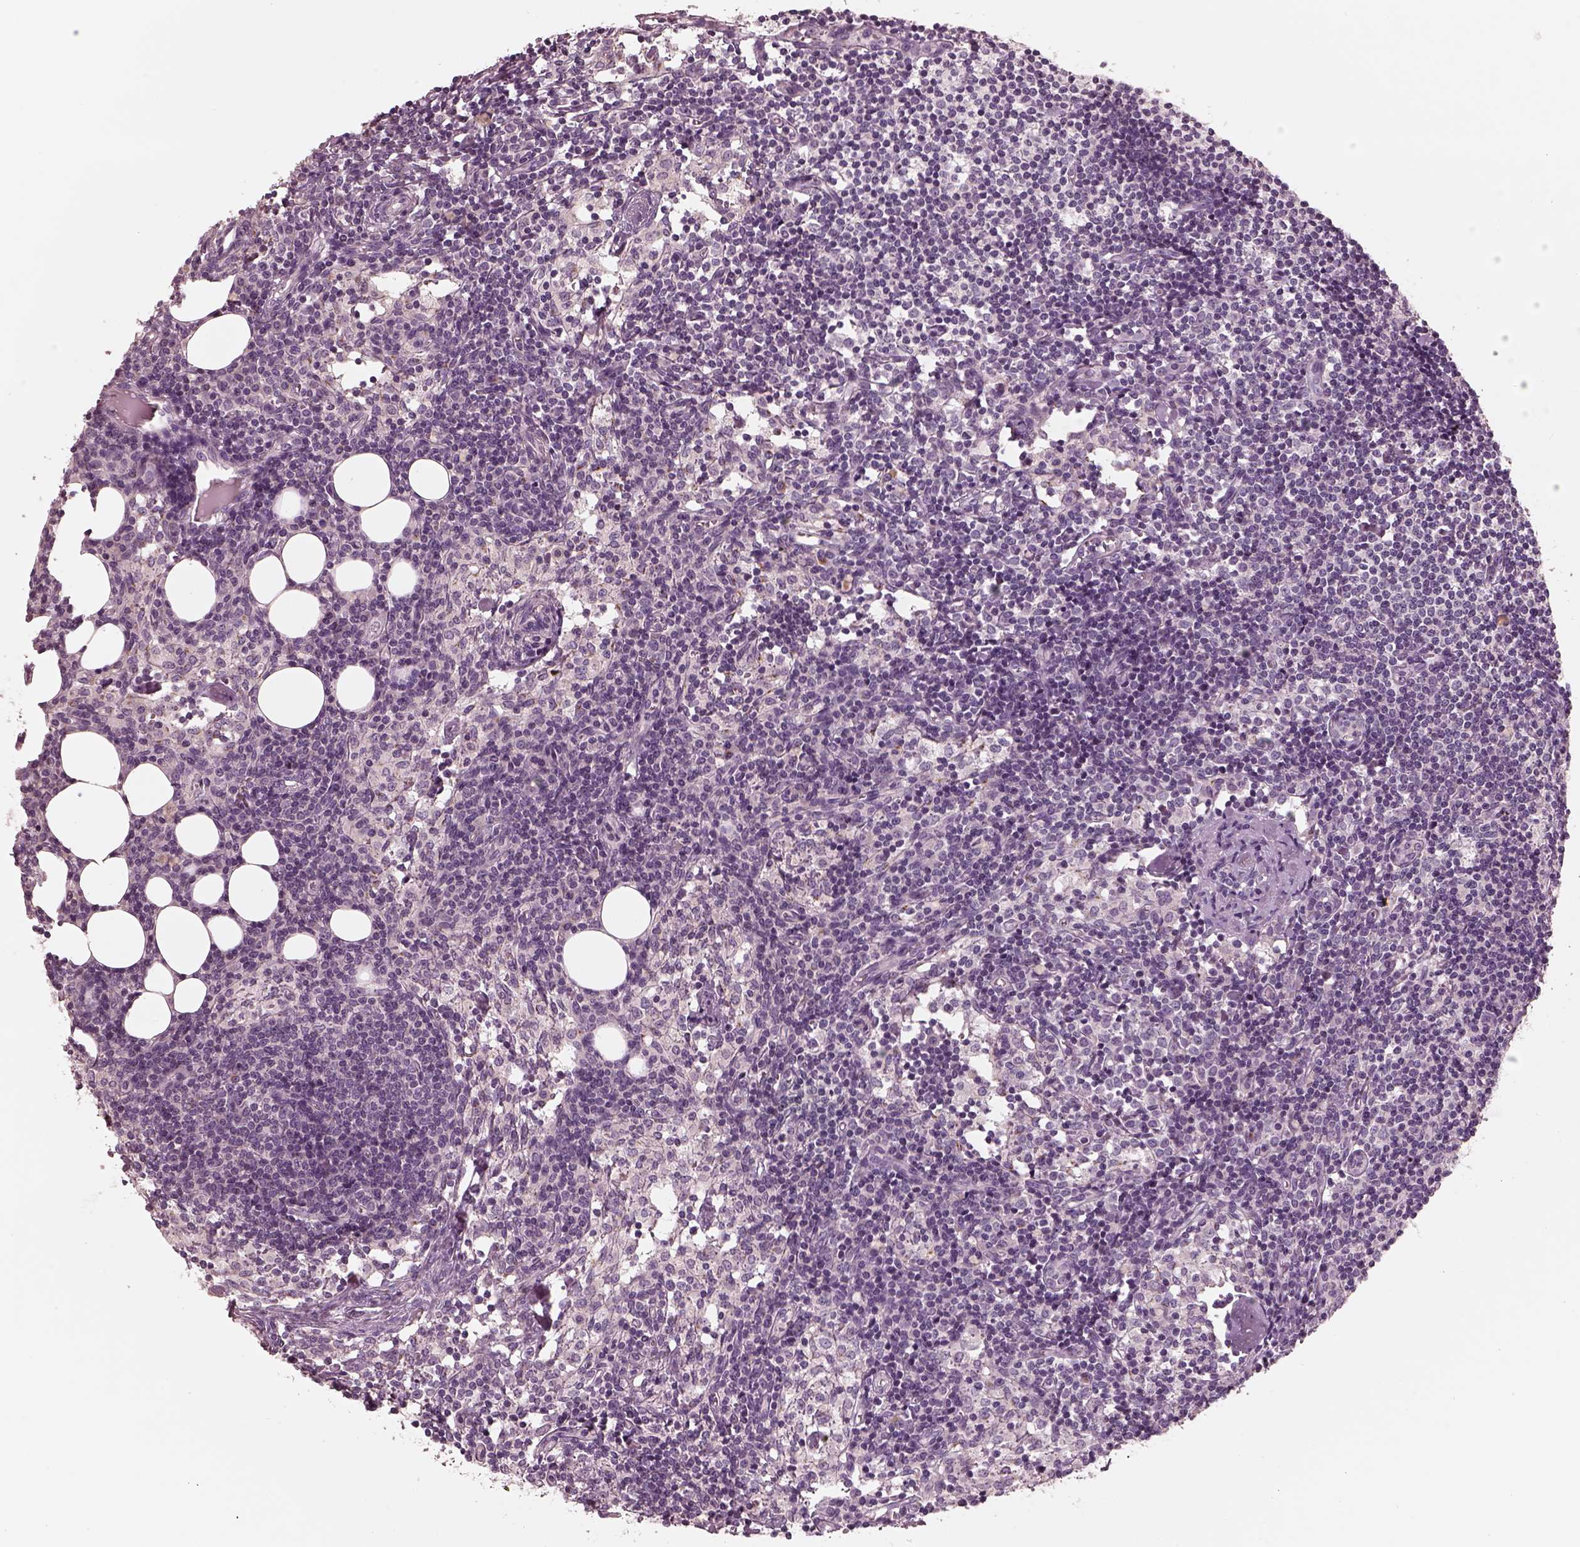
{"staining": {"intensity": "negative", "quantity": "none", "location": "none"}, "tissue": "lymph node", "cell_type": "Germinal center cells", "image_type": "normal", "snomed": [{"axis": "morphology", "description": "Normal tissue, NOS"}, {"axis": "topography", "description": "Lymph node"}], "caption": "A high-resolution micrograph shows immunohistochemistry staining of unremarkable lymph node, which demonstrates no significant staining in germinal center cells.", "gene": "SDCBP2", "patient": {"sex": "female", "age": 52}}